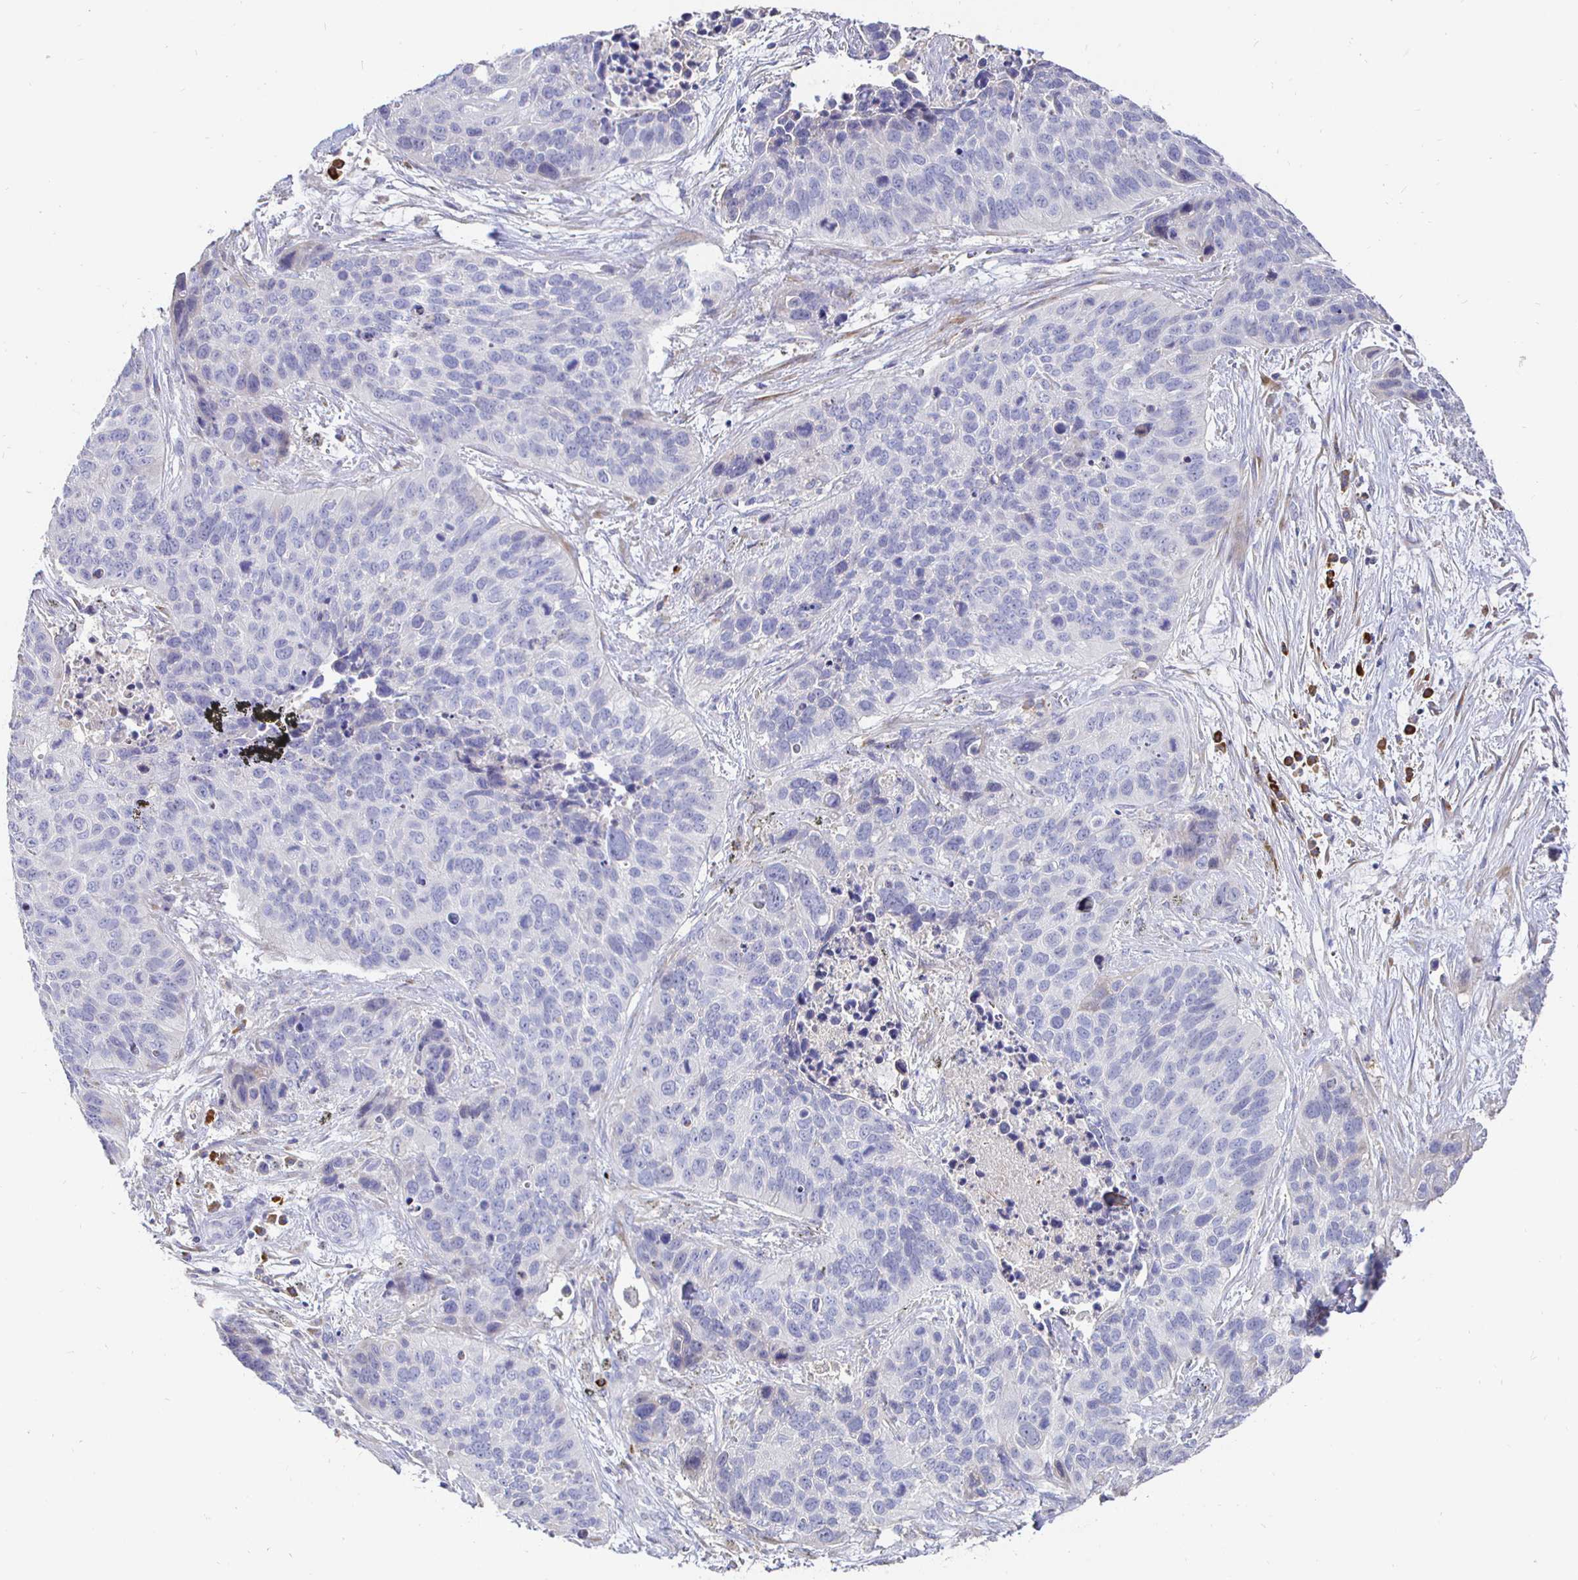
{"staining": {"intensity": "negative", "quantity": "none", "location": "none"}, "tissue": "lung cancer", "cell_type": "Tumor cells", "image_type": "cancer", "snomed": [{"axis": "morphology", "description": "Squamous cell carcinoma, NOS"}, {"axis": "topography", "description": "Lung"}], "caption": "Tumor cells are negative for protein expression in human squamous cell carcinoma (lung).", "gene": "CXCR3", "patient": {"sex": "male", "age": 62}}